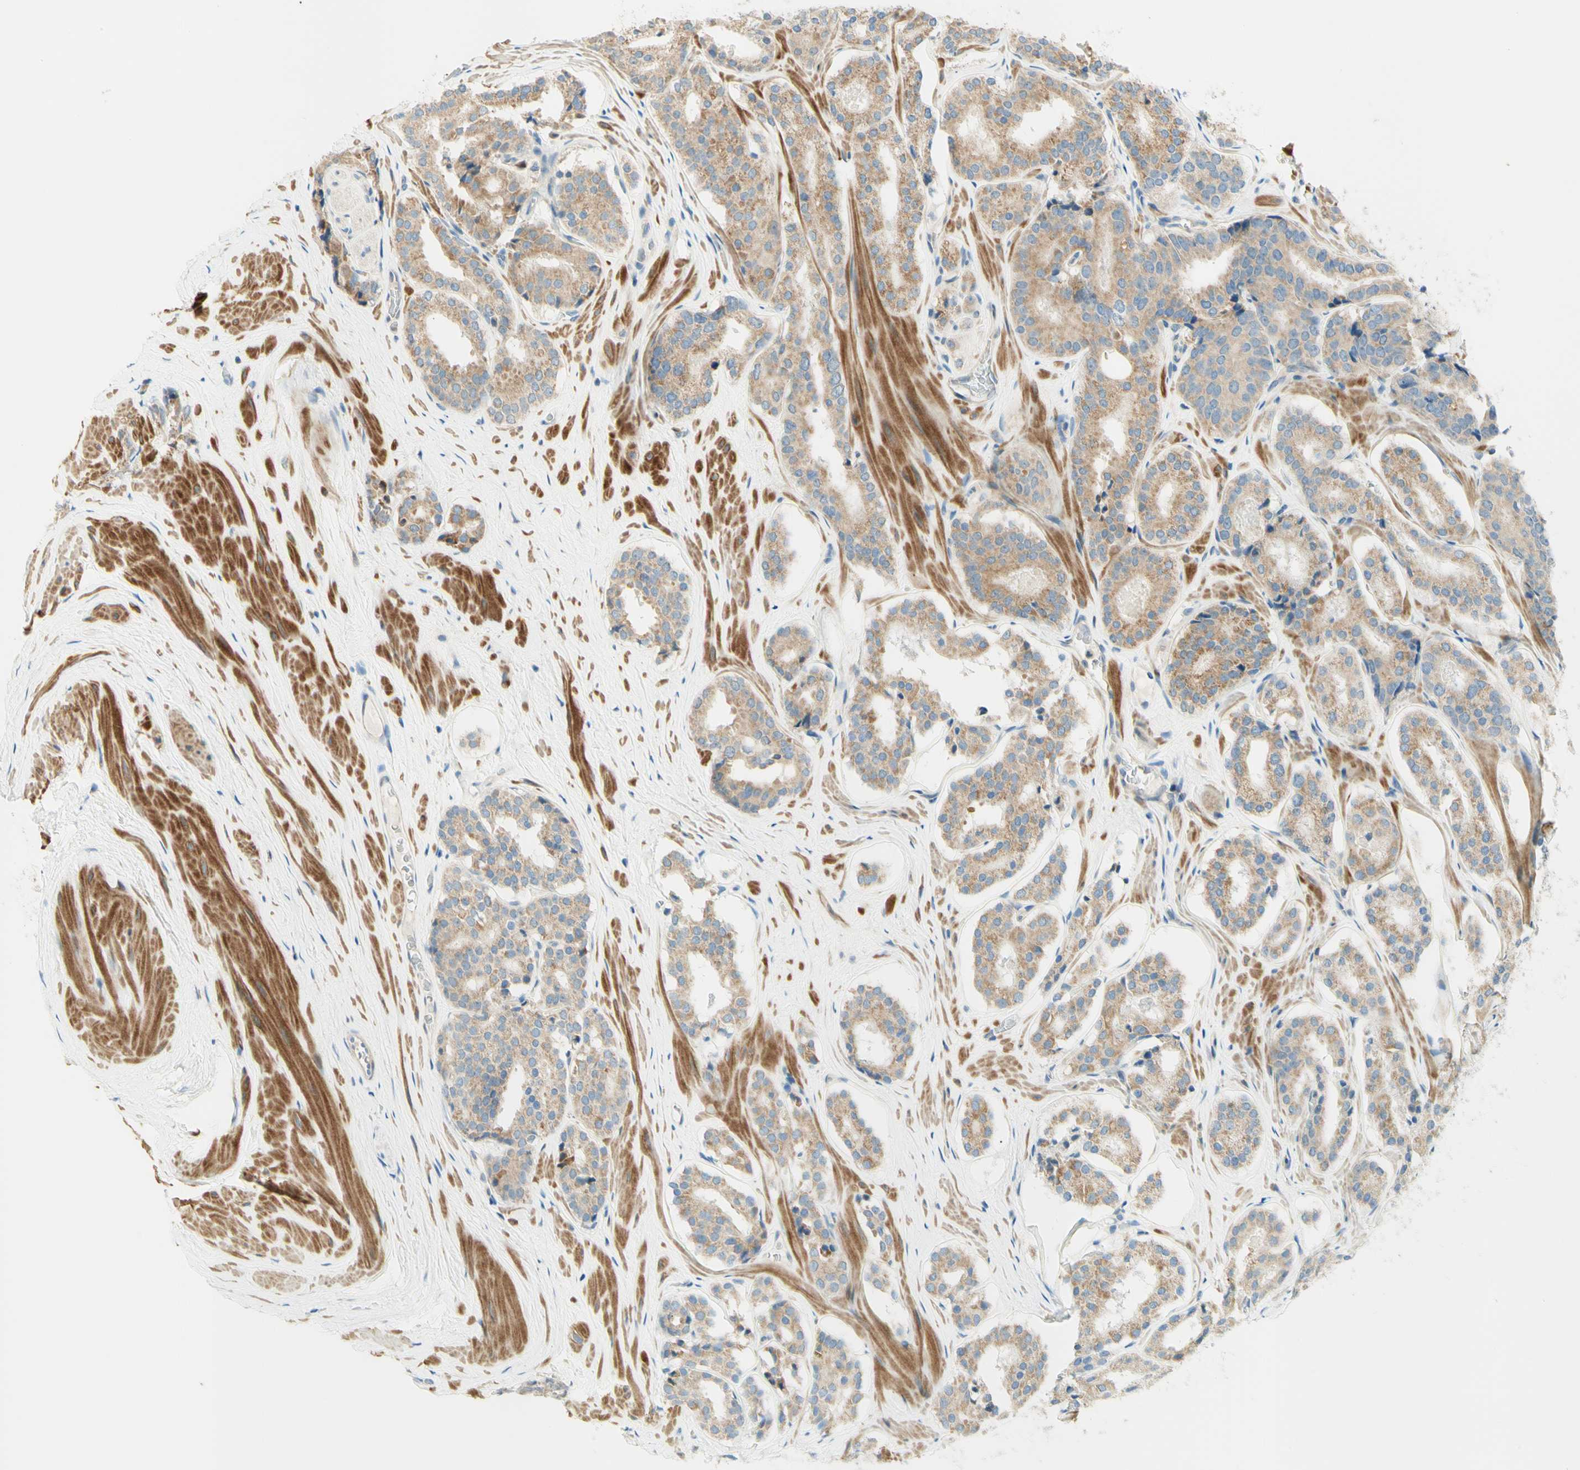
{"staining": {"intensity": "weak", "quantity": ">75%", "location": "cytoplasmic/membranous"}, "tissue": "prostate cancer", "cell_type": "Tumor cells", "image_type": "cancer", "snomed": [{"axis": "morphology", "description": "Adenocarcinoma, High grade"}, {"axis": "topography", "description": "Prostate"}], "caption": "A high-resolution photomicrograph shows immunohistochemistry staining of prostate adenocarcinoma (high-grade), which shows weak cytoplasmic/membranous expression in approximately >75% of tumor cells. The staining was performed using DAB (3,3'-diaminobenzidine), with brown indicating positive protein expression. Nuclei are stained blue with hematoxylin.", "gene": "PROM1", "patient": {"sex": "male", "age": 60}}